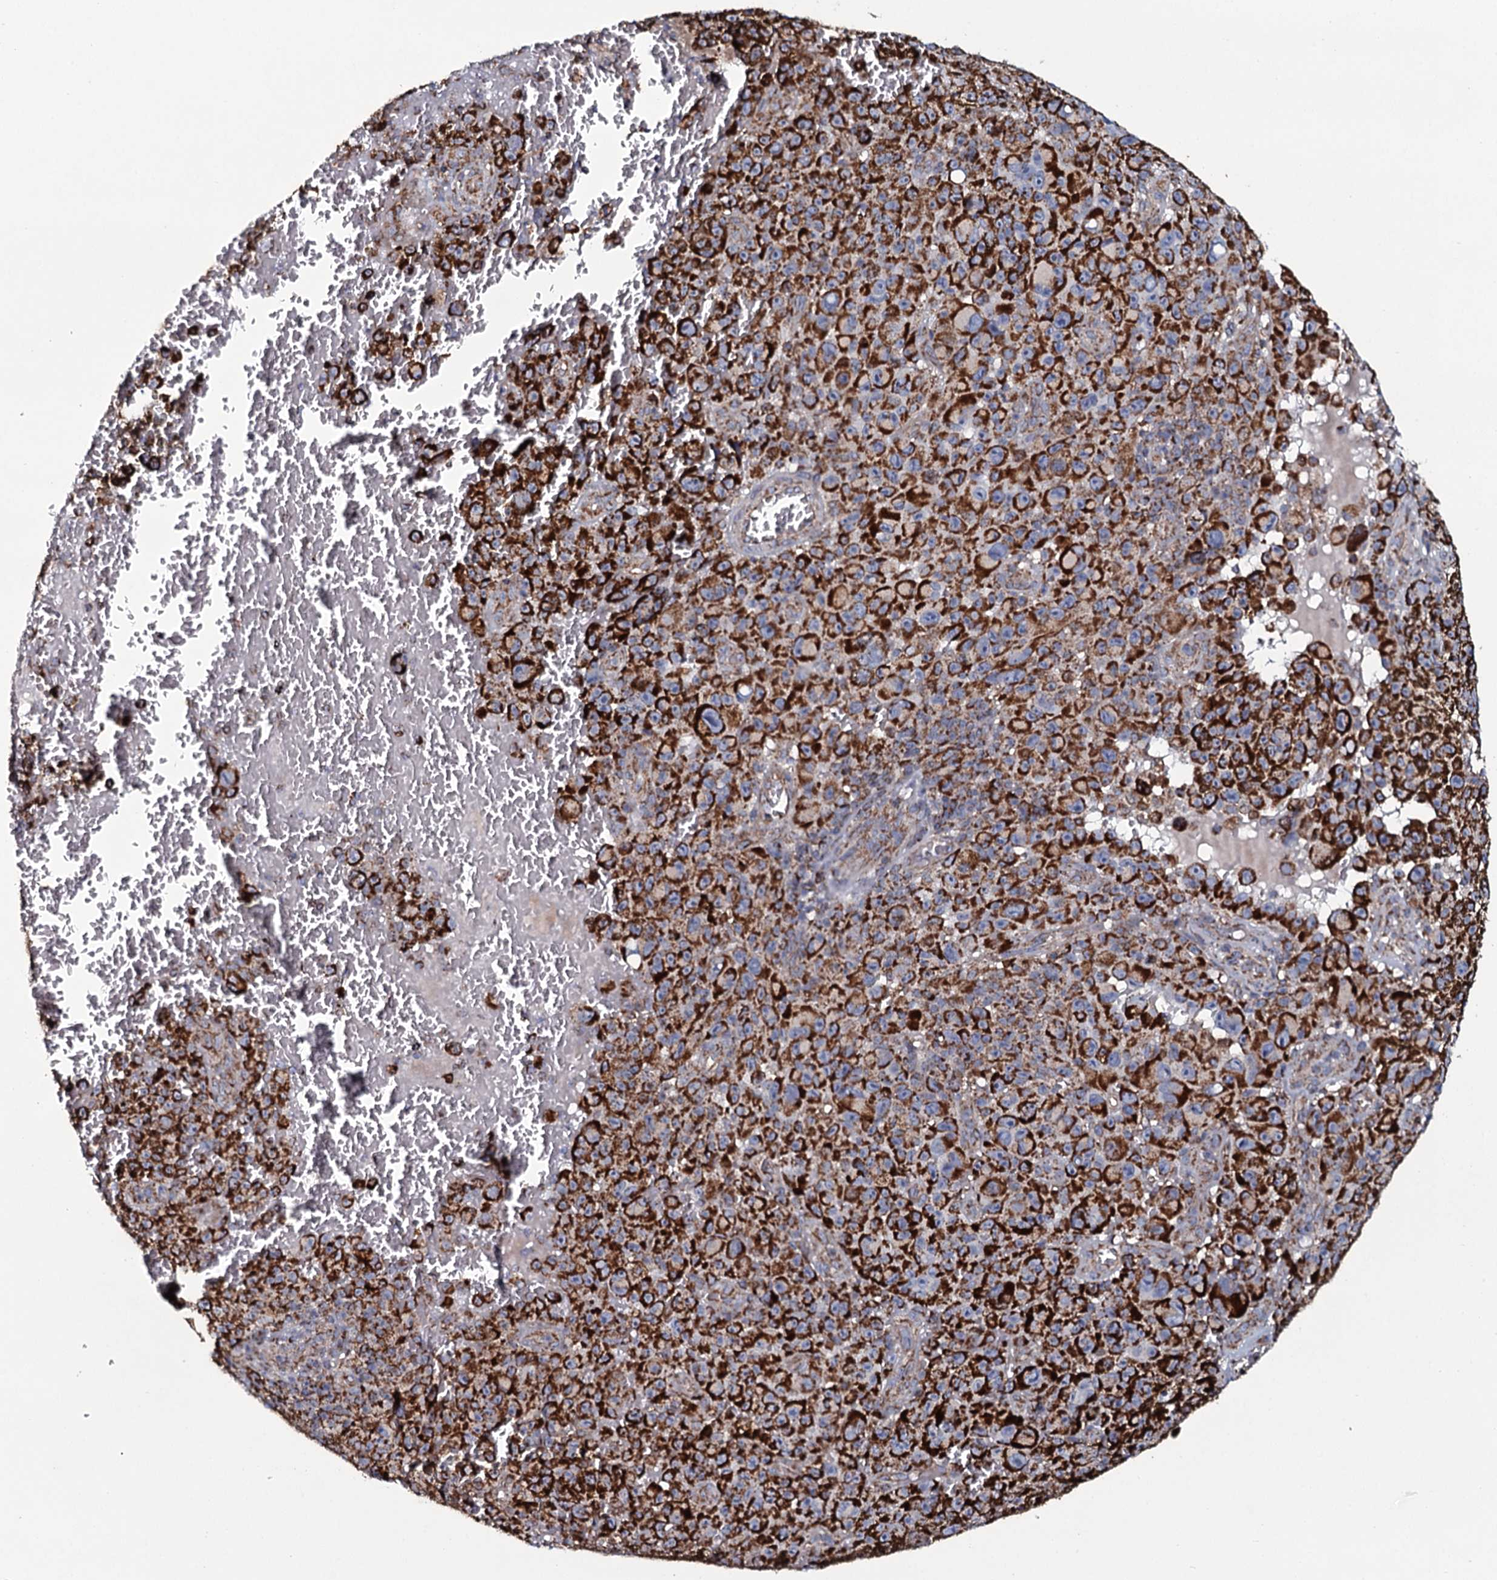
{"staining": {"intensity": "strong", "quantity": ">75%", "location": "cytoplasmic/membranous"}, "tissue": "melanoma", "cell_type": "Tumor cells", "image_type": "cancer", "snomed": [{"axis": "morphology", "description": "Malignant melanoma, NOS"}, {"axis": "topography", "description": "Skin"}], "caption": "Malignant melanoma tissue reveals strong cytoplasmic/membranous positivity in approximately >75% of tumor cells, visualized by immunohistochemistry.", "gene": "EVC2", "patient": {"sex": "female", "age": 82}}